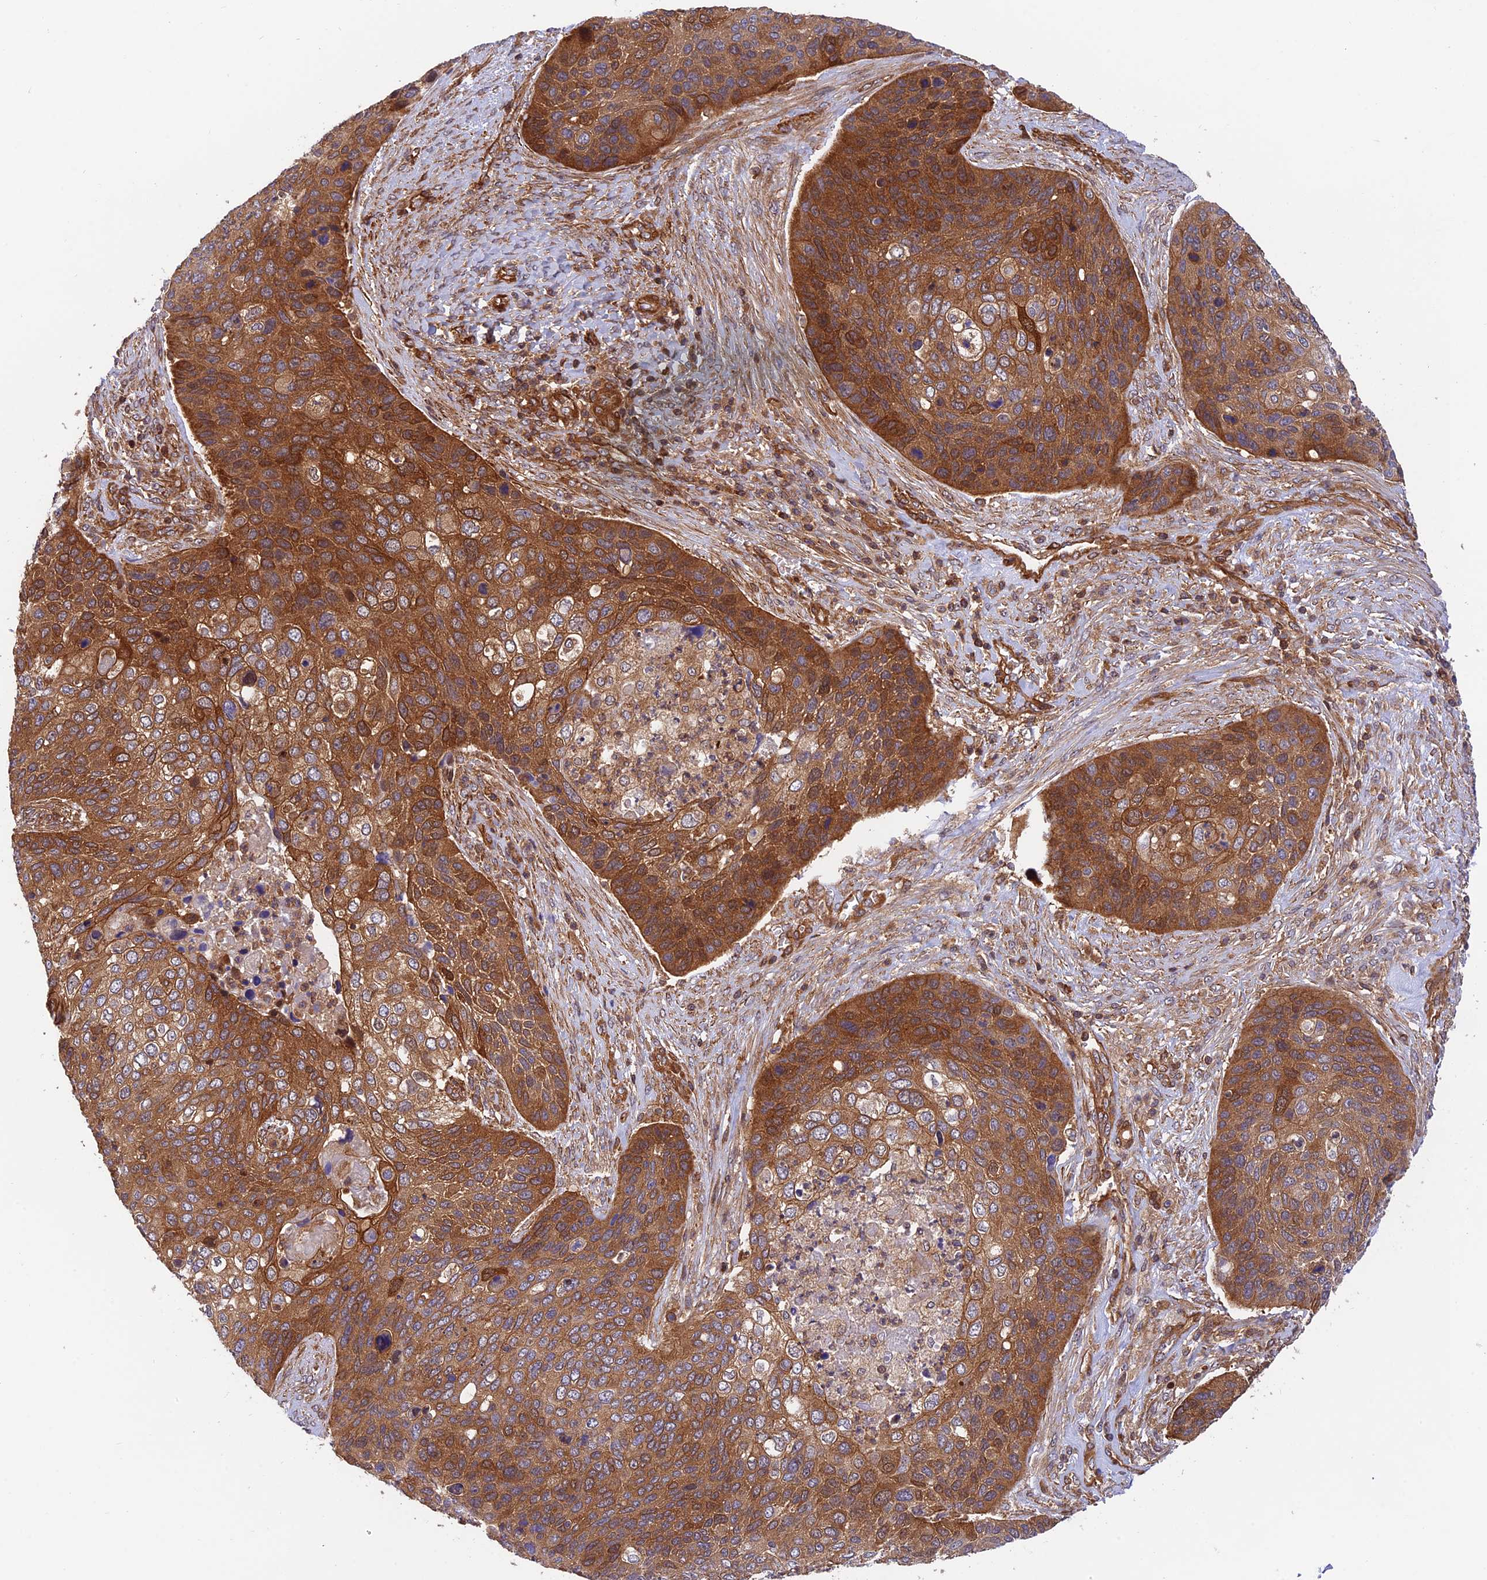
{"staining": {"intensity": "strong", "quantity": ">75%", "location": "cytoplasmic/membranous"}, "tissue": "skin cancer", "cell_type": "Tumor cells", "image_type": "cancer", "snomed": [{"axis": "morphology", "description": "Basal cell carcinoma"}, {"axis": "topography", "description": "Skin"}], "caption": "Skin cancer (basal cell carcinoma) stained with DAB (3,3'-diaminobenzidine) immunohistochemistry (IHC) shows high levels of strong cytoplasmic/membranous positivity in approximately >75% of tumor cells.", "gene": "EVI5L", "patient": {"sex": "female", "age": 74}}